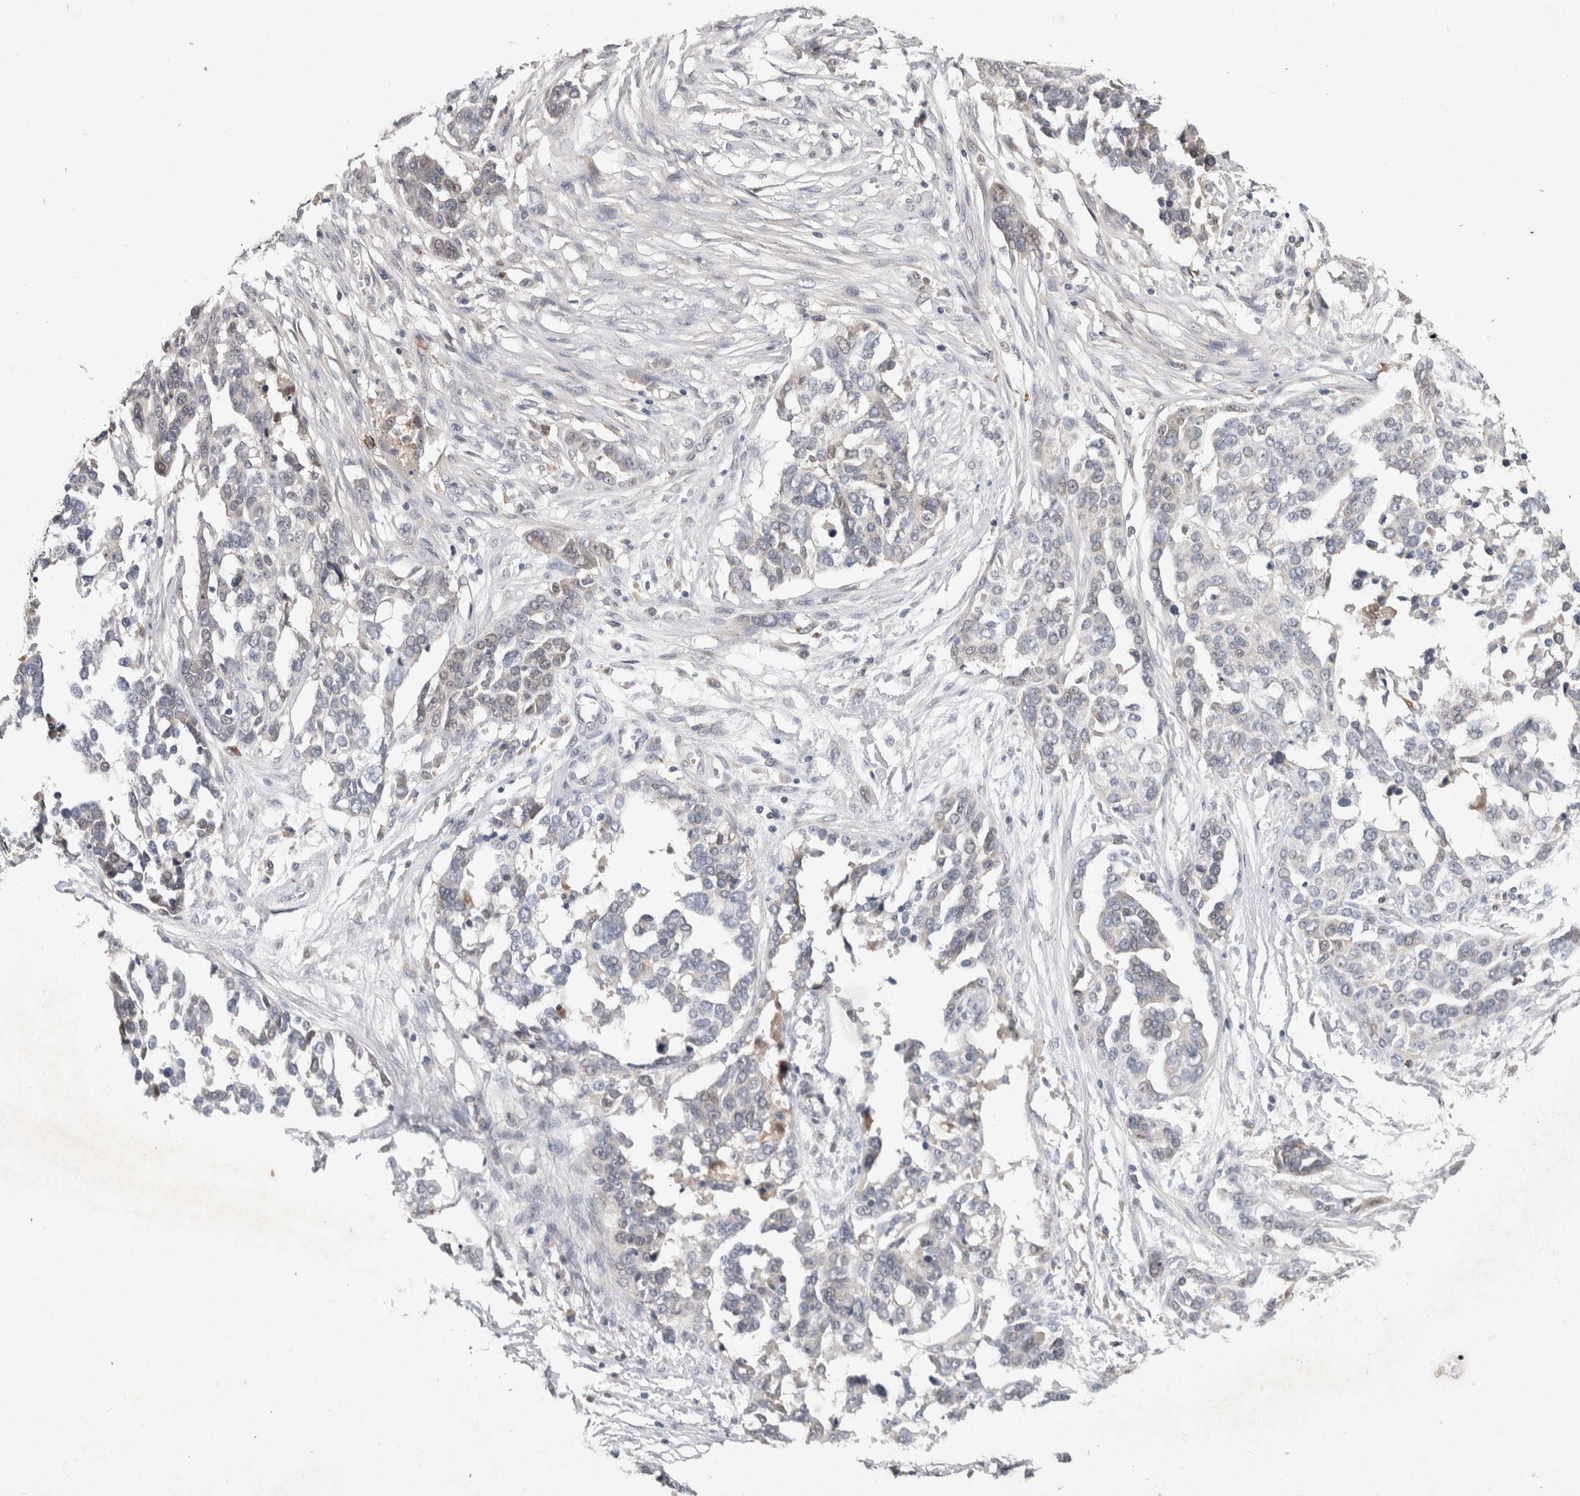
{"staining": {"intensity": "negative", "quantity": "none", "location": "none"}, "tissue": "ovarian cancer", "cell_type": "Tumor cells", "image_type": "cancer", "snomed": [{"axis": "morphology", "description": "Cystadenocarcinoma, serous, NOS"}, {"axis": "topography", "description": "Ovary"}], "caption": "Immunohistochemistry (IHC) micrograph of neoplastic tissue: human ovarian cancer stained with DAB exhibits no significant protein expression in tumor cells.", "gene": "CHRM3", "patient": {"sex": "female", "age": 44}}